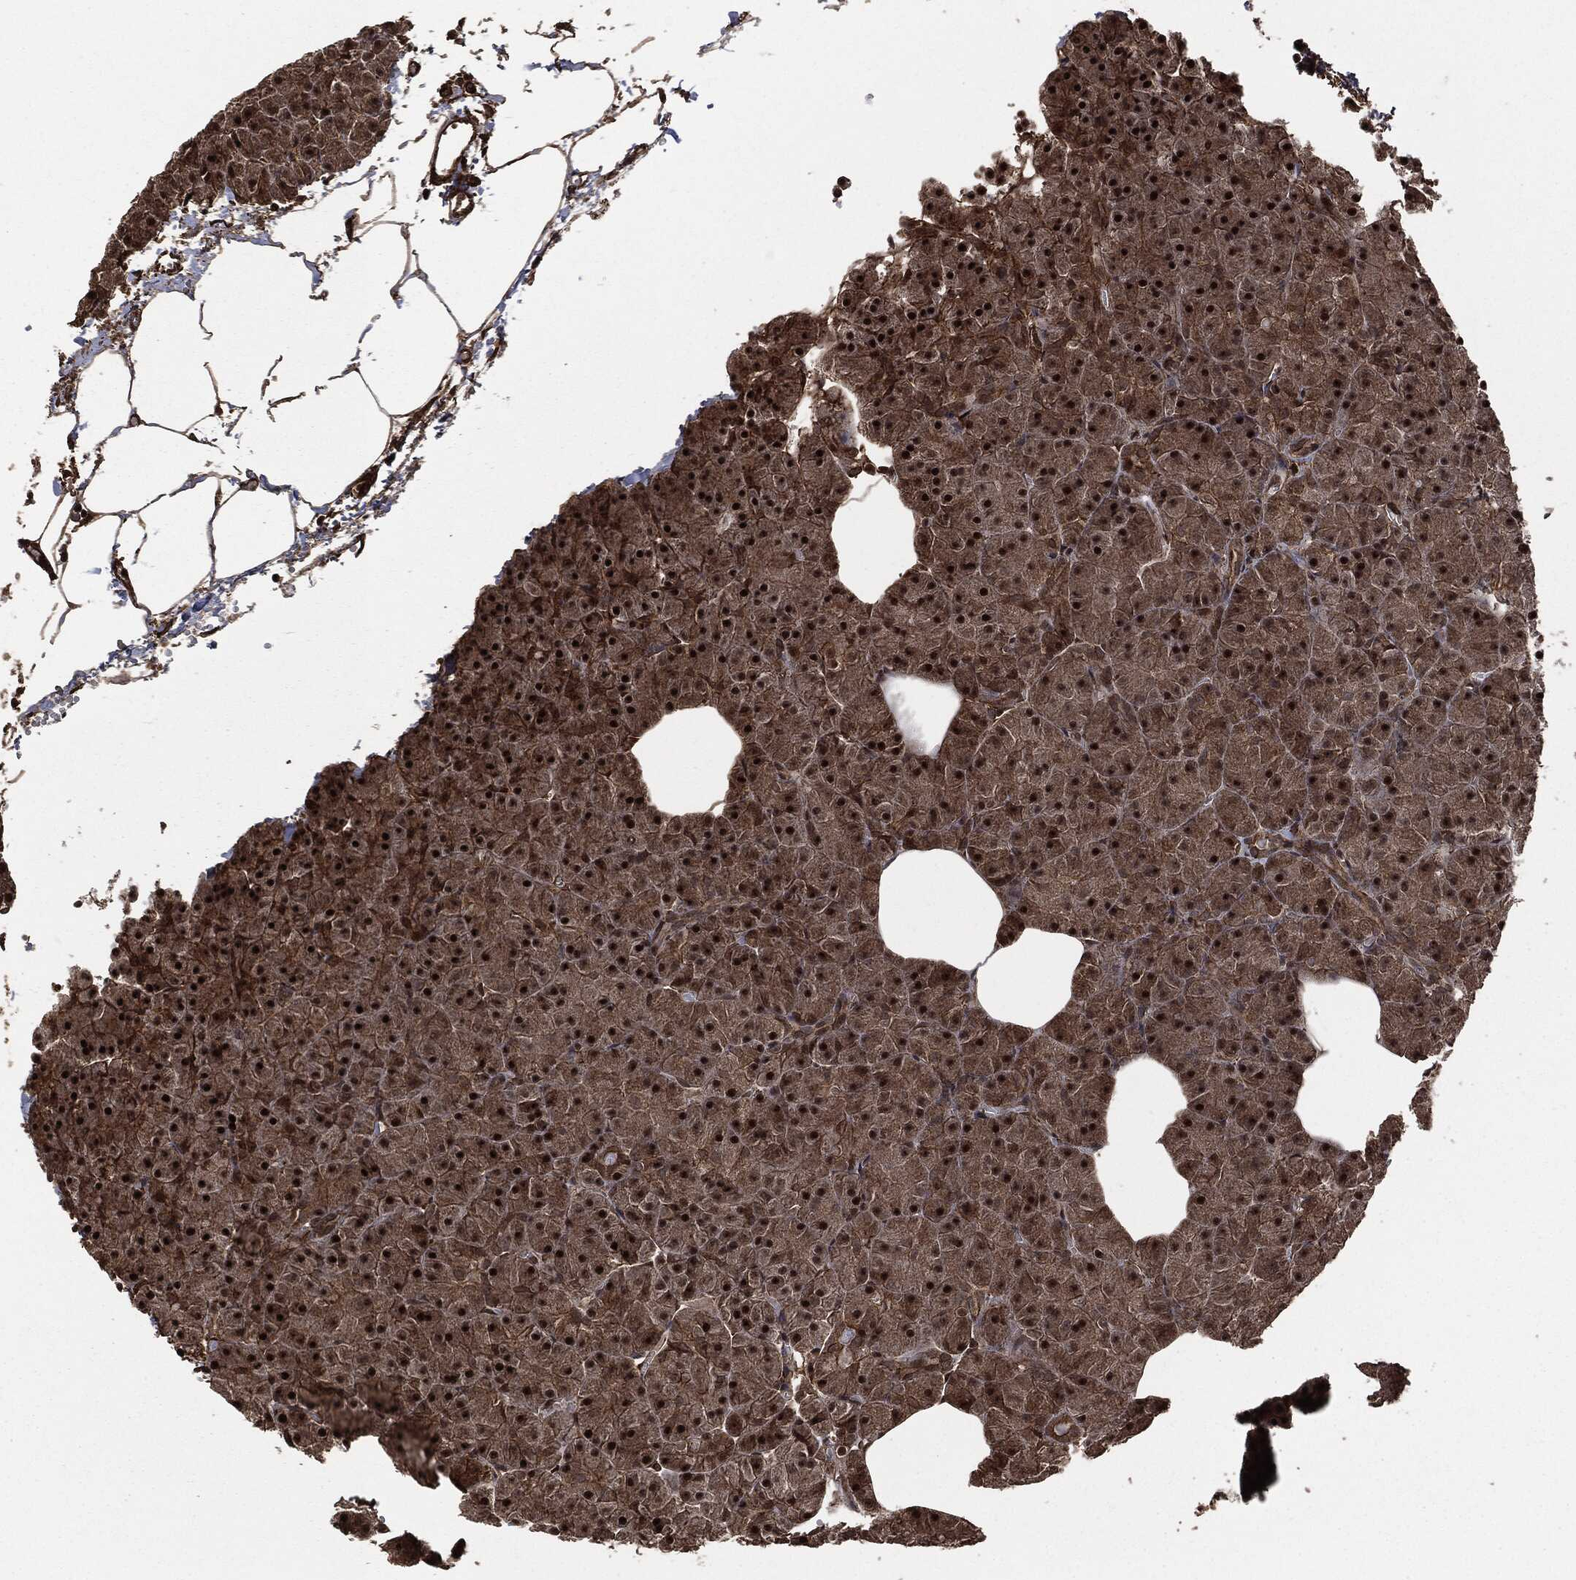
{"staining": {"intensity": "moderate", "quantity": ">75%", "location": "cytoplasmic/membranous,nuclear"}, "tissue": "pancreas", "cell_type": "Exocrine glandular cells", "image_type": "normal", "snomed": [{"axis": "morphology", "description": "Normal tissue, NOS"}, {"axis": "topography", "description": "Pancreas"}], "caption": "Immunohistochemical staining of benign human pancreas reveals >75% levels of moderate cytoplasmic/membranous,nuclear protein positivity in about >75% of exocrine glandular cells. Nuclei are stained in blue.", "gene": "HRAS", "patient": {"sex": "male", "age": 61}}